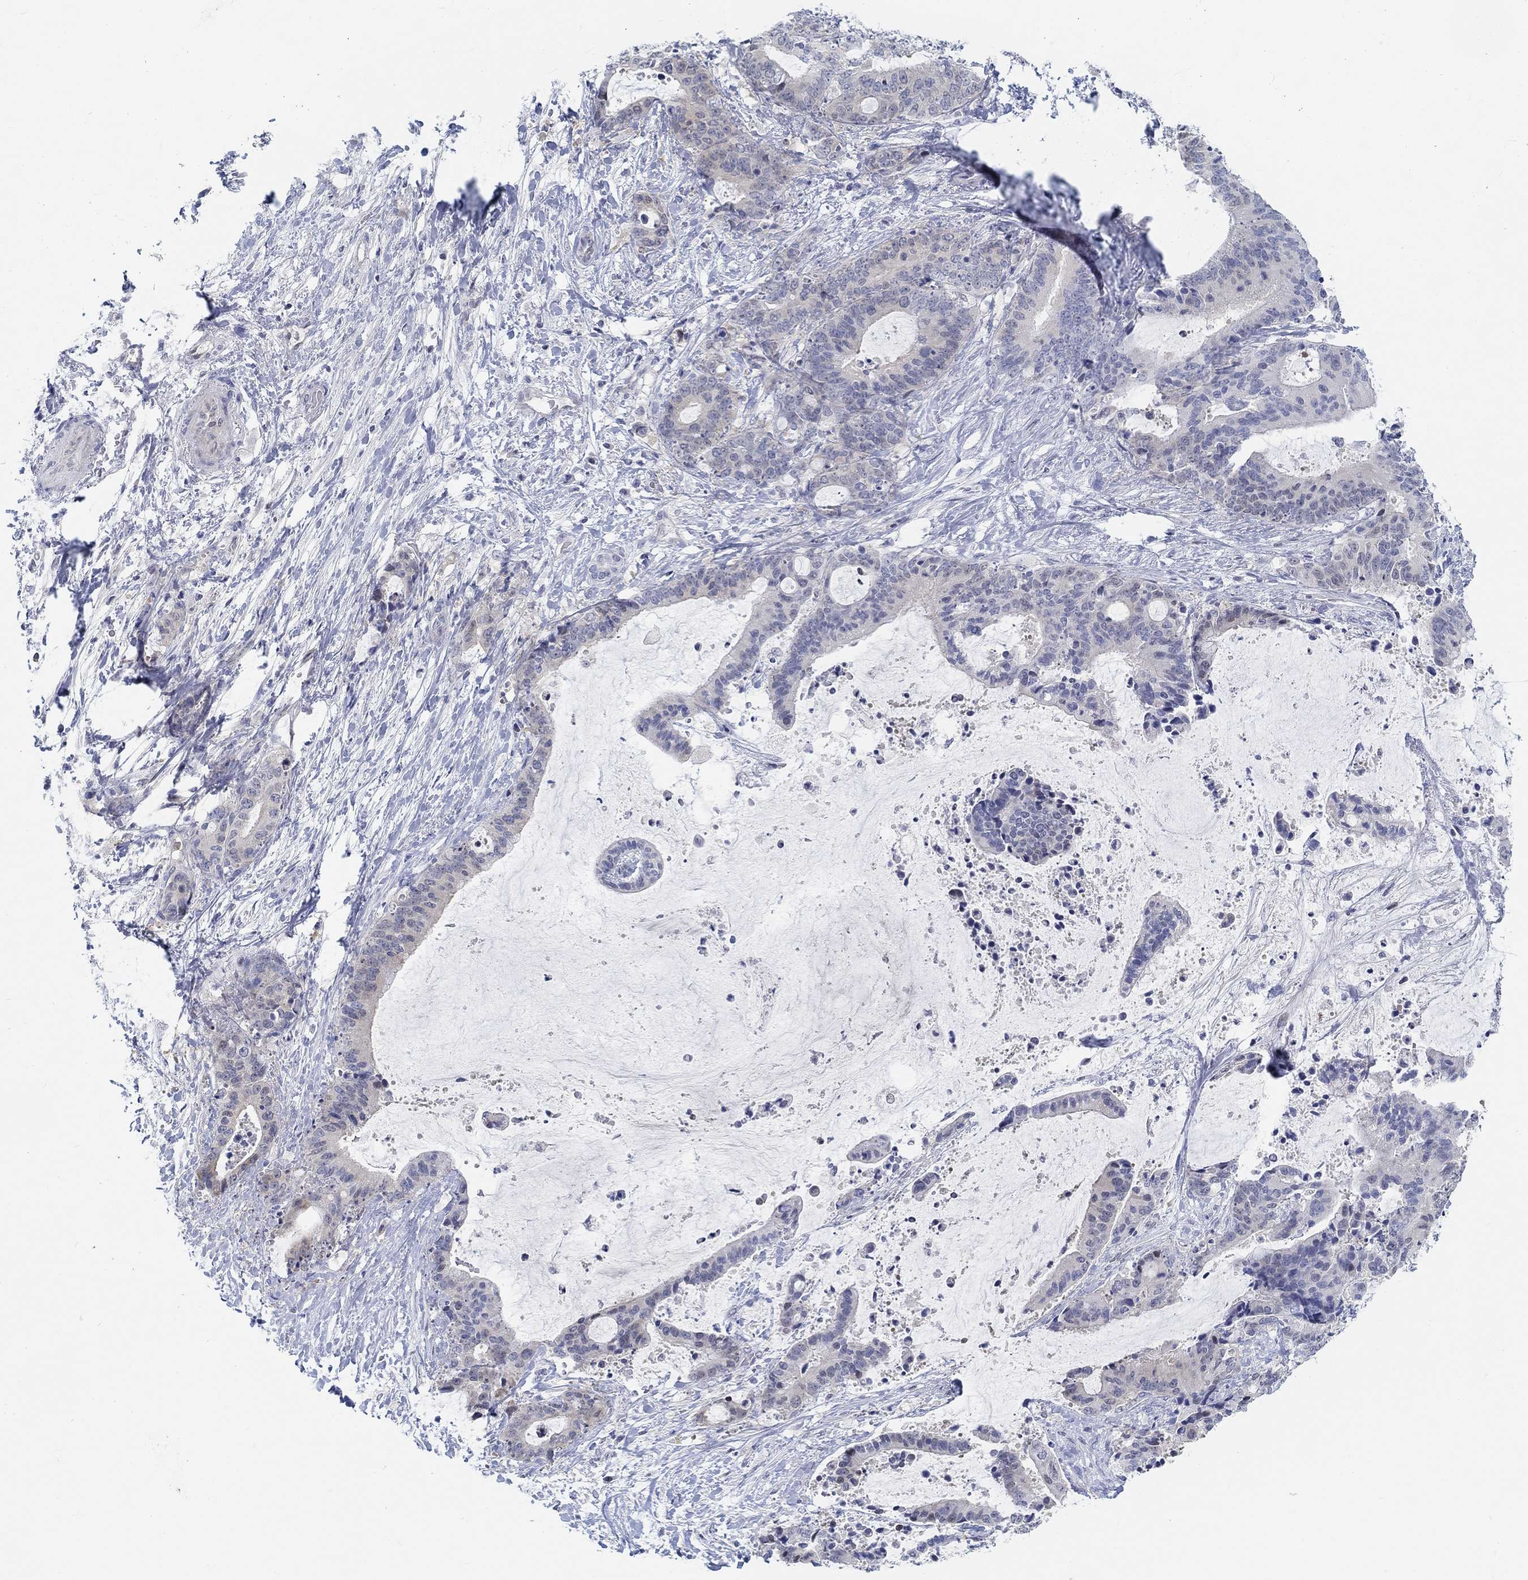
{"staining": {"intensity": "weak", "quantity": "<25%", "location": "cytoplasmic/membranous"}, "tissue": "liver cancer", "cell_type": "Tumor cells", "image_type": "cancer", "snomed": [{"axis": "morphology", "description": "Cholangiocarcinoma"}, {"axis": "topography", "description": "Liver"}], "caption": "The IHC histopathology image has no significant expression in tumor cells of liver cancer (cholangiocarcinoma) tissue.", "gene": "SNTG2", "patient": {"sex": "female", "age": 73}}